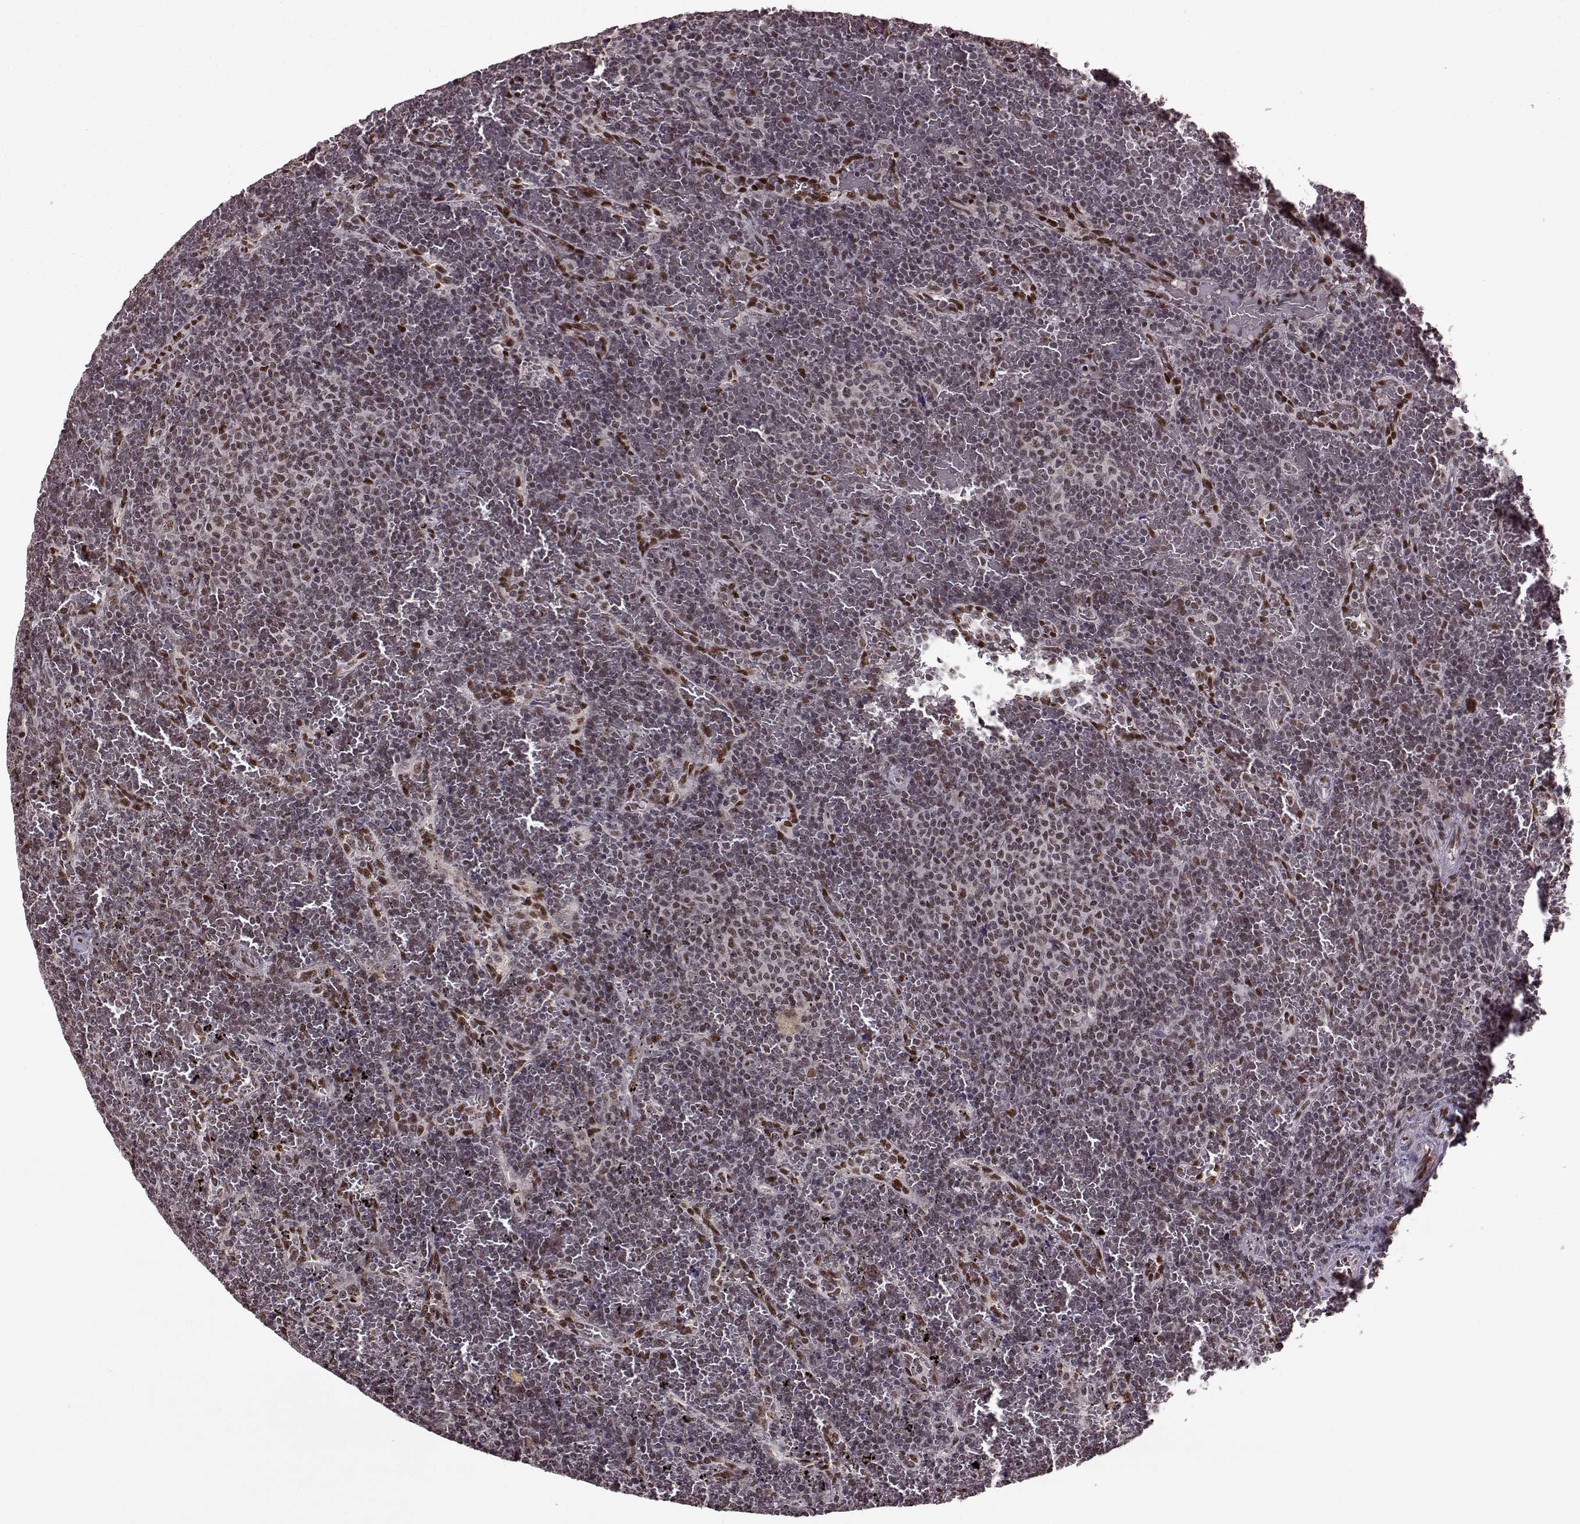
{"staining": {"intensity": "weak", "quantity": "25%-75%", "location": "nuclear"}, "tissue": "lymphoma", "cell_type": "Tumor cells", "image_type": "cancer", "snomed": [{"axis": "morphology", "description": "Malignant lymphoma, non-Hodgkin's type, Low grade"}, {"axis": "topography", "description": "Spleen"}], "caption": "DAB (3,3'-diaminobenzidine) immunohistochemical staining of malignant lymphoma, non-Hodgkin's type (low-grade) exhibits weak nuclear protein staining in about 25%-75% of tumor cells.", "gene": "FTO", "patient": {"sex": "female", "age": 77}}